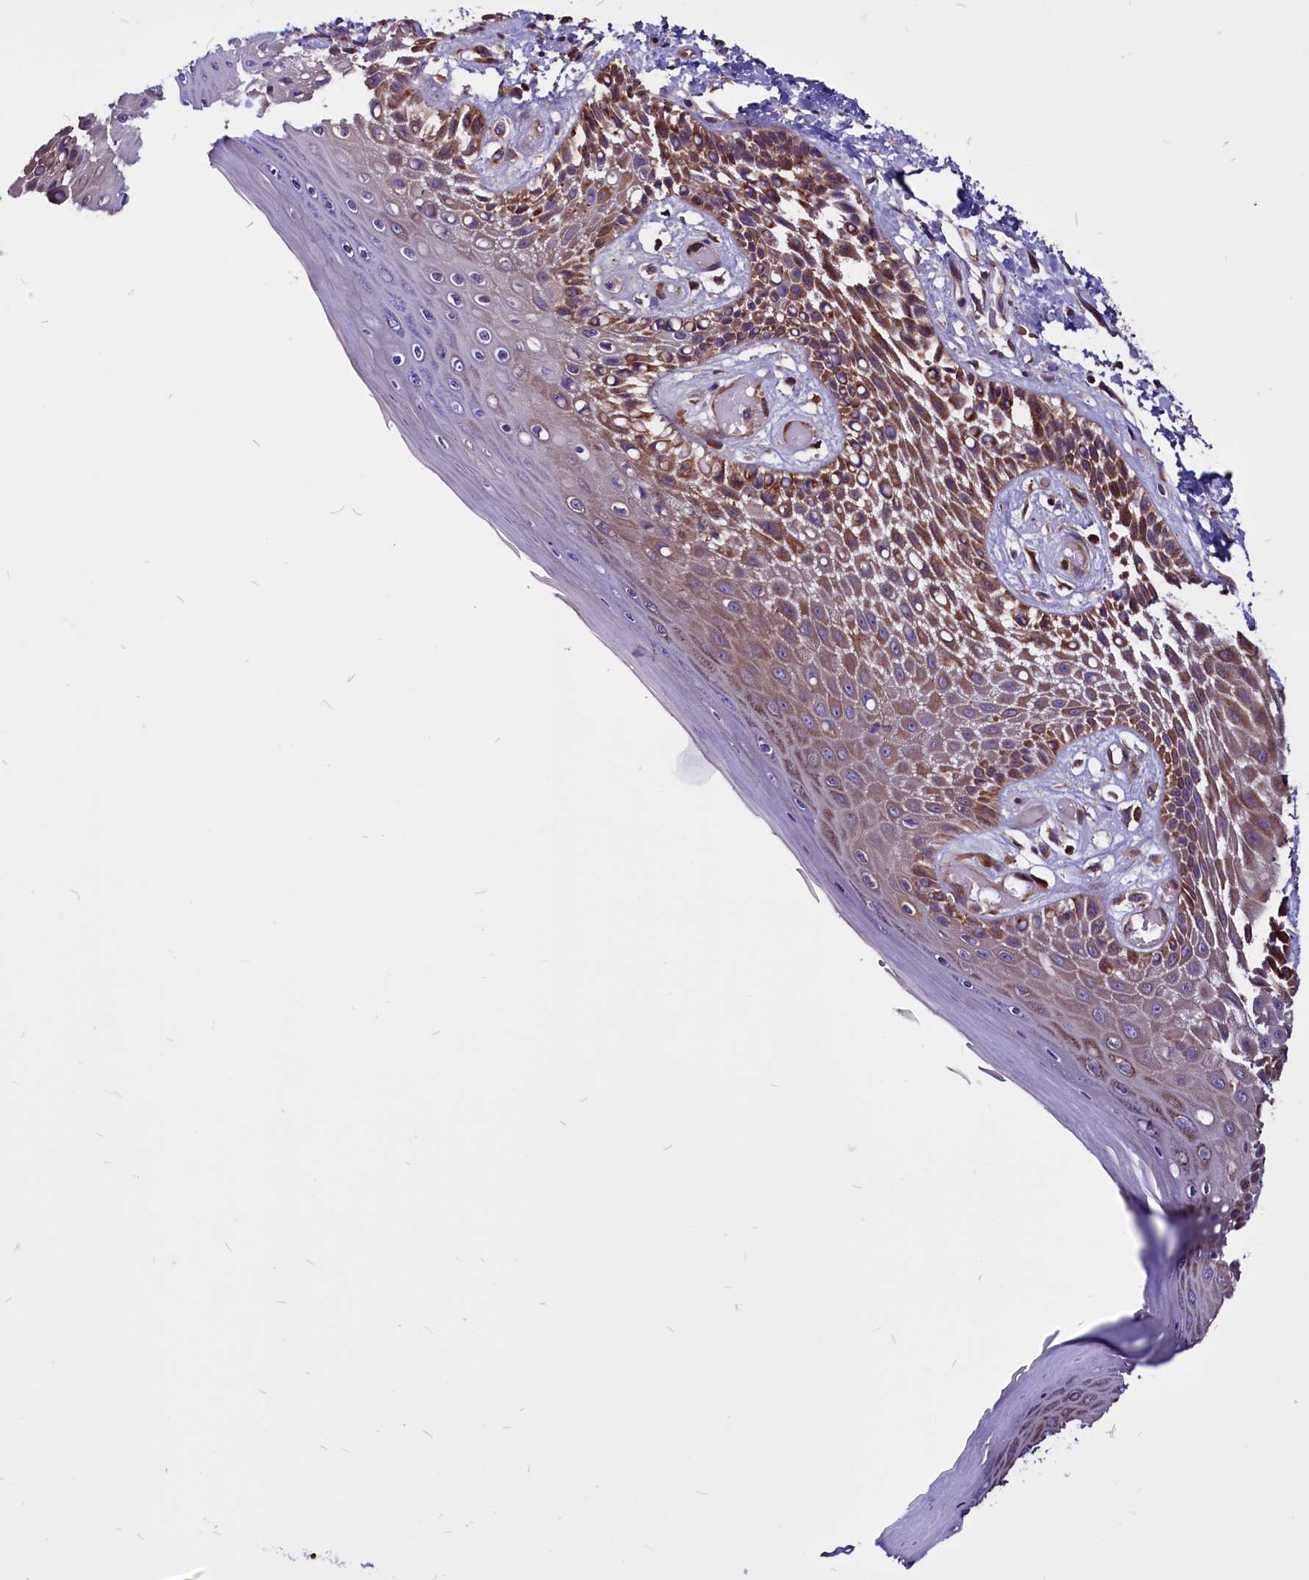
{"staining": {"intensity": "strong", "quantity": ">75%", "location": "cytoplasmic/membranous"}, "tissue": "skin", "cell_type": "Epidermal cells", "image_type": "normal", "snomed": [{"axis": "morphology", "description": "Normal tissue, NOS"}, {"axis": "topography", "description": "Anal"}], "caption": "Epidermal cells demonstrate high levels of strong cytoplasmic/membranous staining in approximately >75% of cells in benign human skin.", "gene": "EIF3G", "patient": {"sex": "male", "age": 78}}